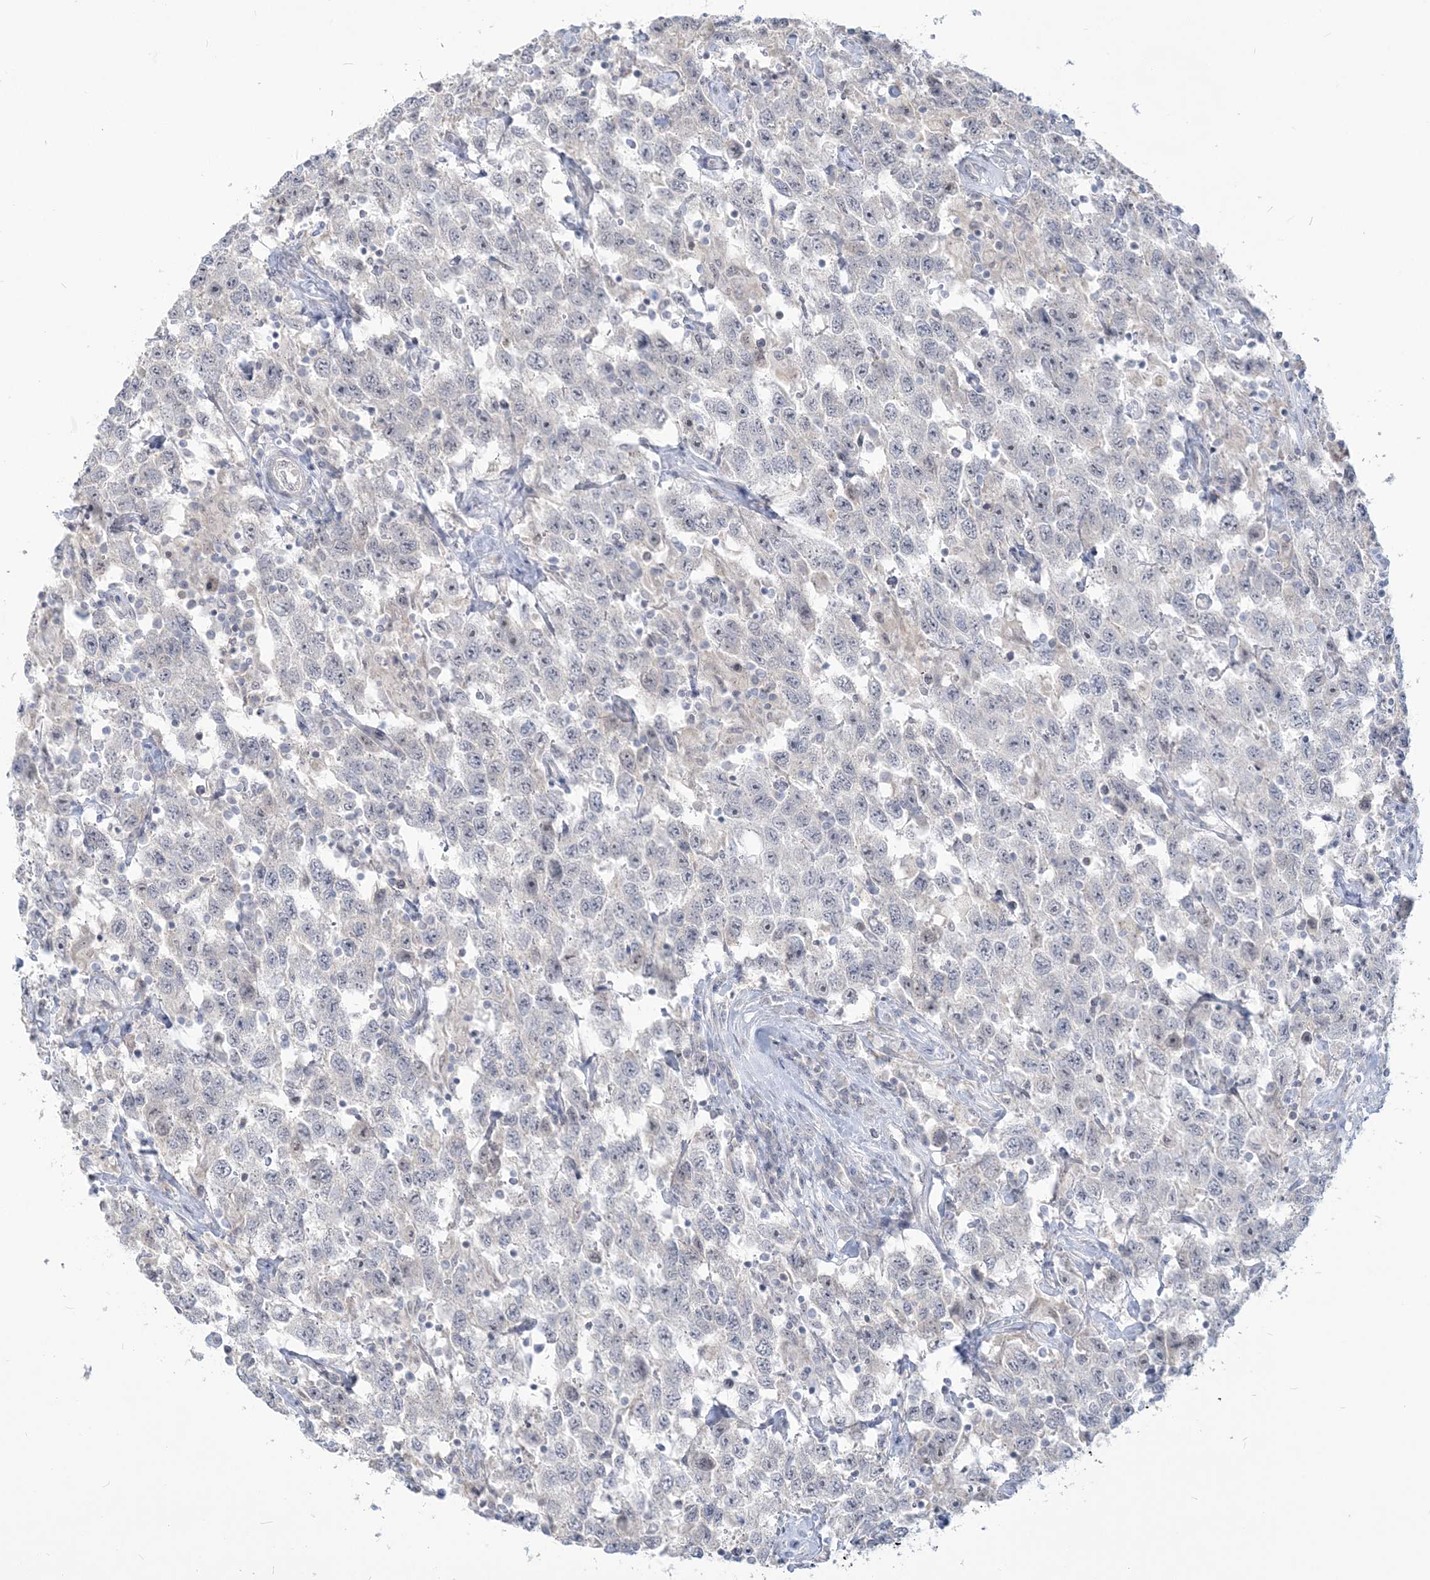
{"staining": {"intensity": "negative", "quantity": "none", "location": "none"}, "tissue": "testis cancer", "cell_type": "Tumor cells", "image_type": "cancer", "snomed": [{"axis": "morphology", "description": "Seminoma, NOS"}, {"axis": "topography", "description": "Testis"}], "caption": "There is no significant positivity in tumor cells of seminoma (testis).", "gene": "SDAD1", "patient": {"sex": "male", "age": 41}}